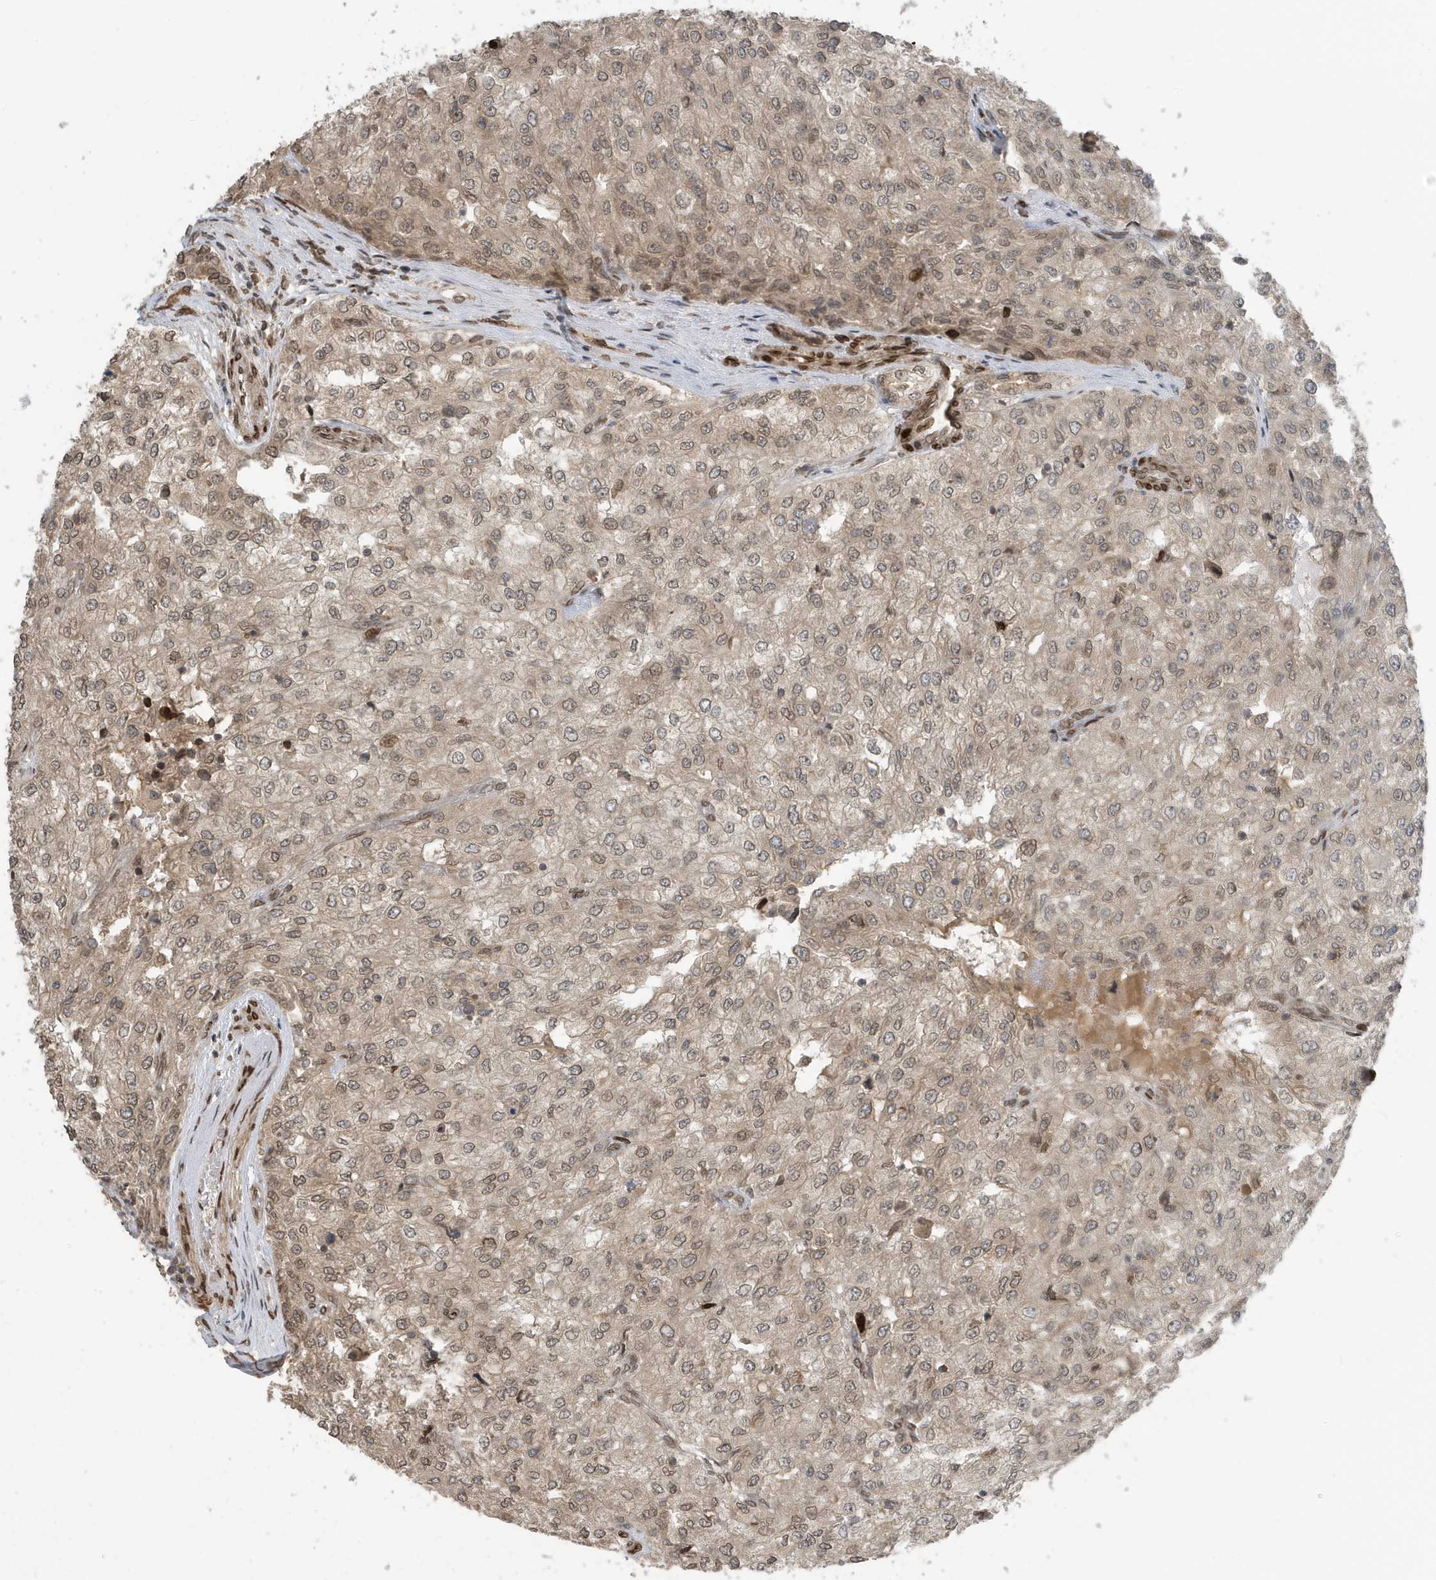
{"staining": {"intensity": "weak", "quantity": "25%-75%", "location": "nuclear"}, "tissue": "renal cancer", "cell_type": "Tumor cells", "image_type": "cancer", "snomed": [{"axis": "morphology", "description": "Adenocarcinoma, NOS"}, {"axis": "topography", "description": "Kidney"}], "caption": "Approximately 25%-75% of tumor cells in renal cancer reveal weak nuclear protein staining as visualized by brown immunohistochemical staining.", "gene": "DUSP18", "patient": {"sex": "female", "age": 54}}